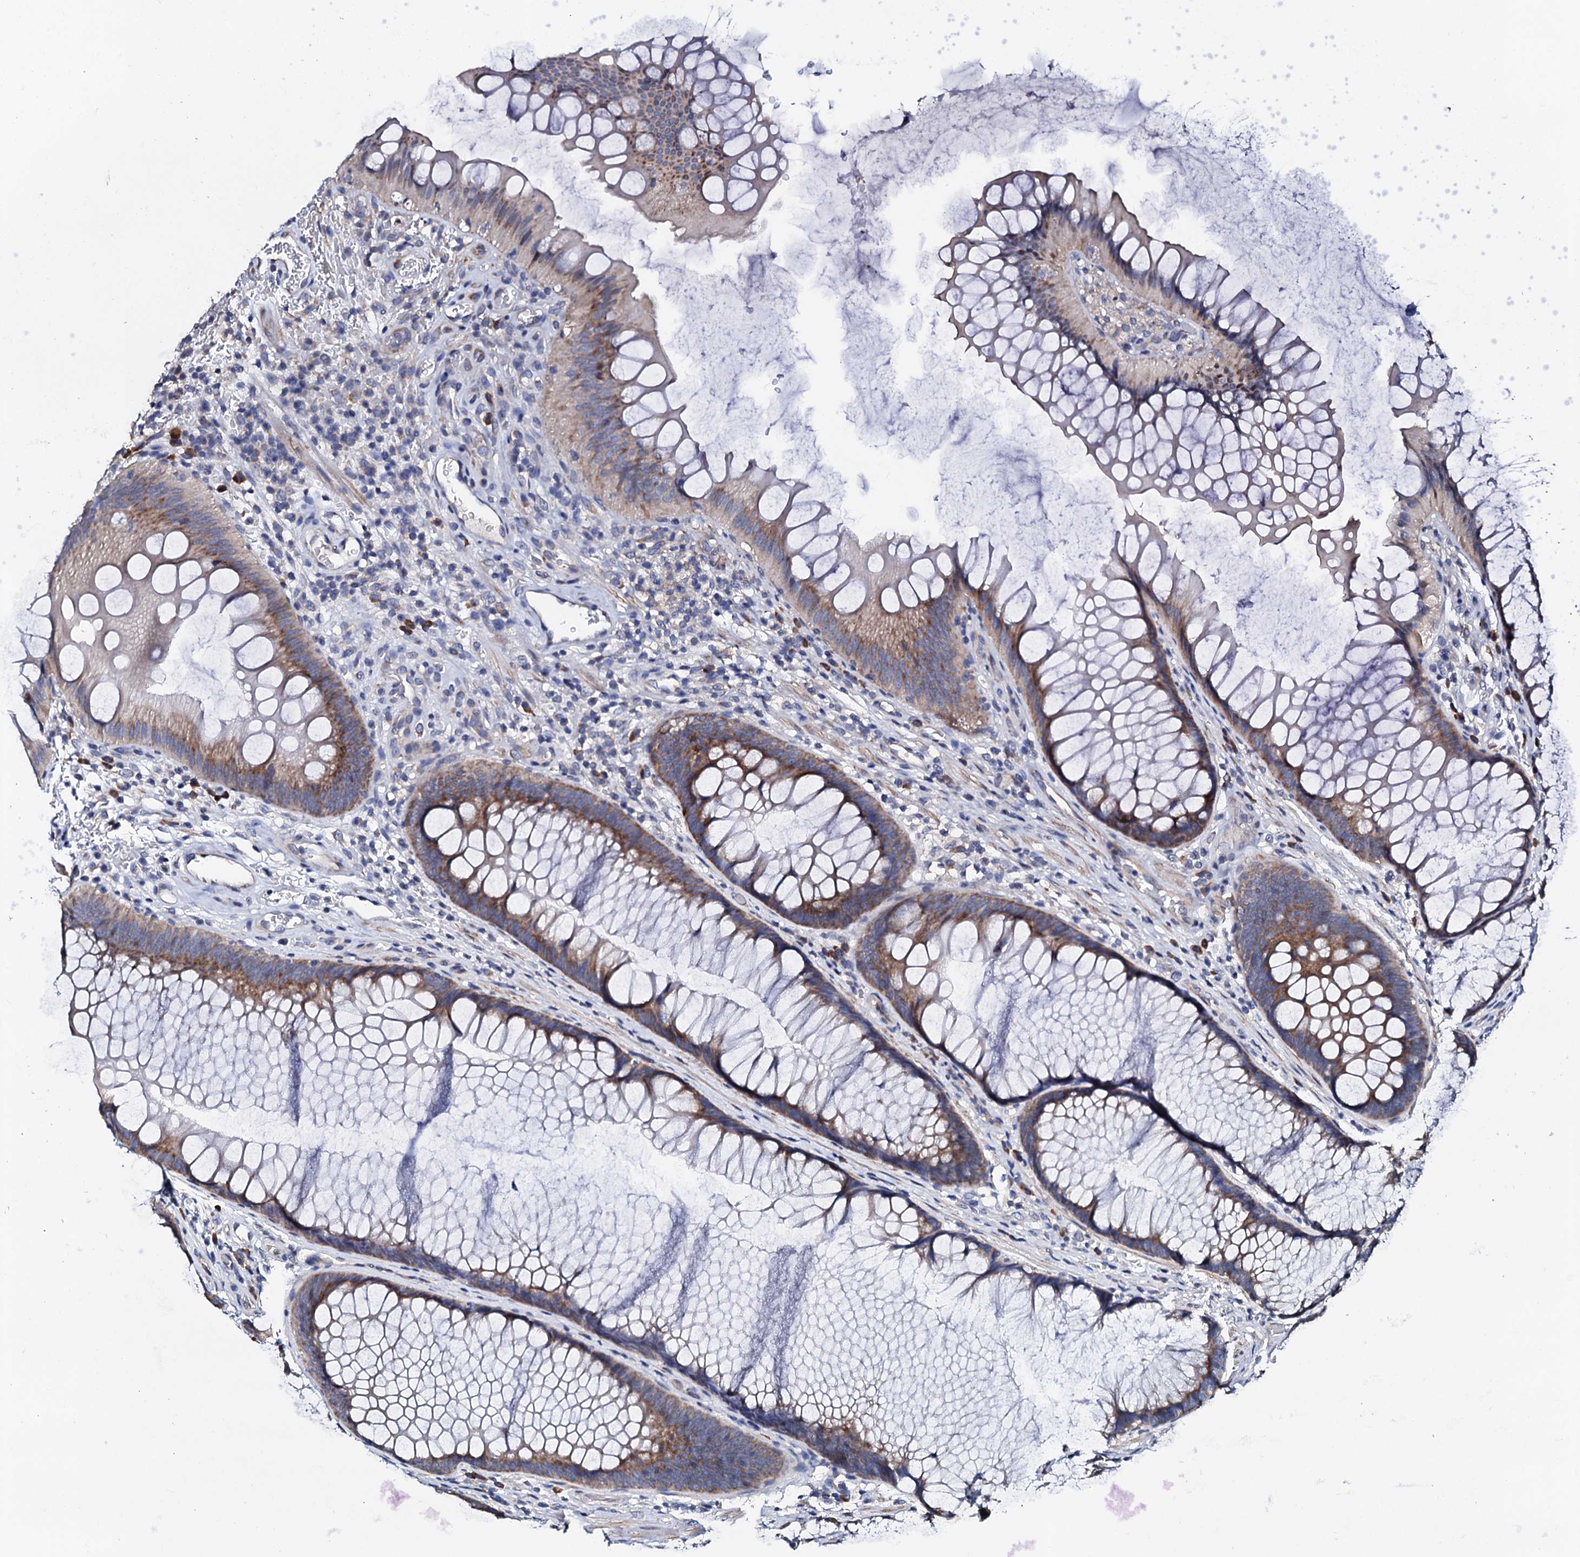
{"staining": {"intensity": "negative", "quantity": "none", "location": "none"}, "tissue": "colon", "cell_type": "Endothelial cells", "image_type": "normal", "snomed": [{"axis": "morphology", "description": "Normal tissue, NOS"}, {"axis": "topography", "description": "Colon"}], "caption": "High power microscopy photomicrograph of an immunohistochemistry histopathology image of normal colon, revealing no significant positivity in endothelial cells.", "gene": "NUP58", "patient": {"sex": "female", "age": 82}}